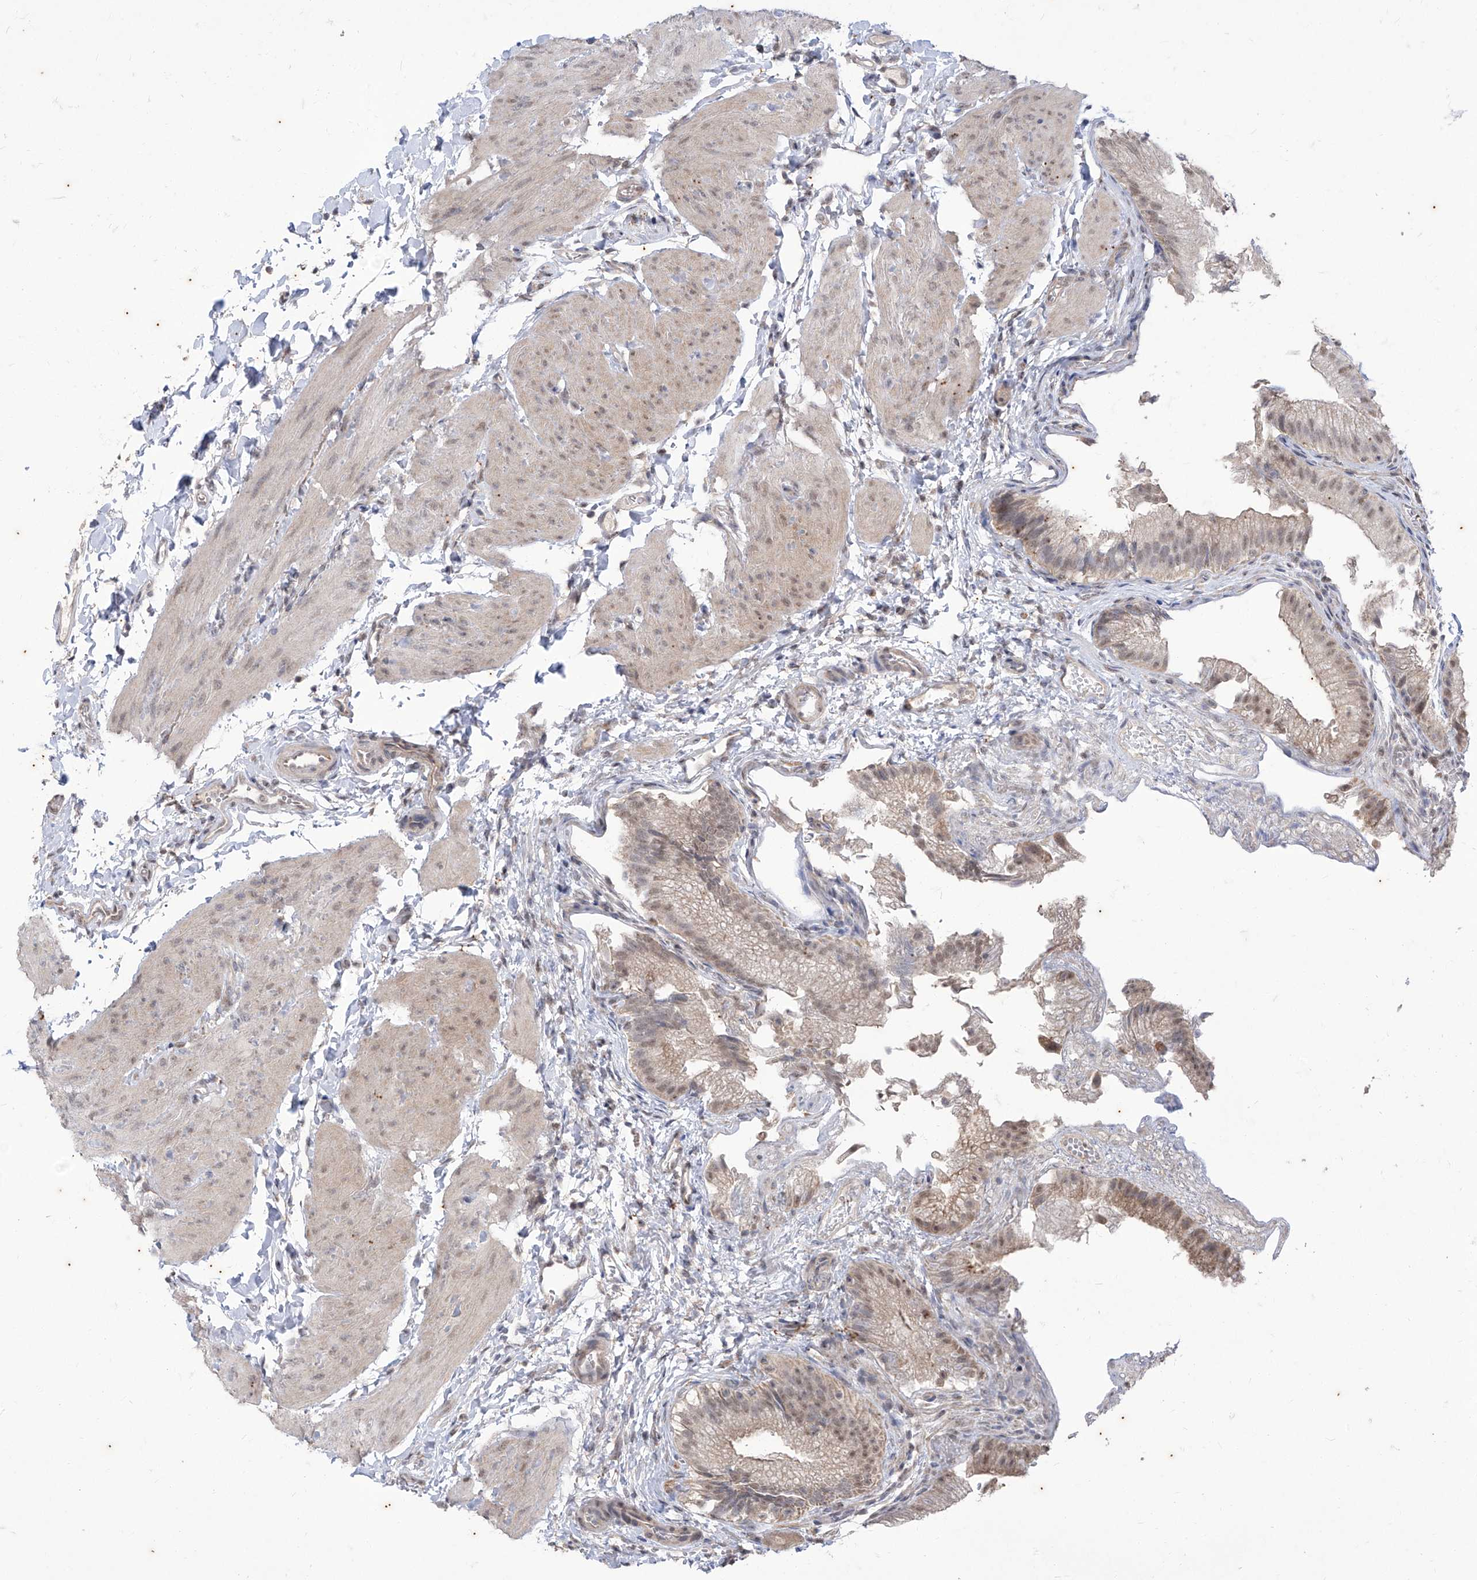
{"staining": {"intensity": "weak", "quantity": ">75%", "location": "nuclear"}, "tissue": "gallbladder", "cell_type": "Glandular cells", "image_type": "normal", "snomed": [{"axis": "morphology", "description": "Normal tissue, NOS"}, {"axis": "topography", "description": "Gallbladder"}], "caption": "Gallbladder was stained to show a protein in brown. There is low levels of weak nuclear positivity in about >75% of glandular cells. The protein of interest is stained brown, and the nuclei are stained in blue (DAB (3,3'-diaminobenzidine) IHC with brightfield microscopy, high magnification).", "gene": "PHF20L1", "patient": {"sex": "female", "age": 30}}